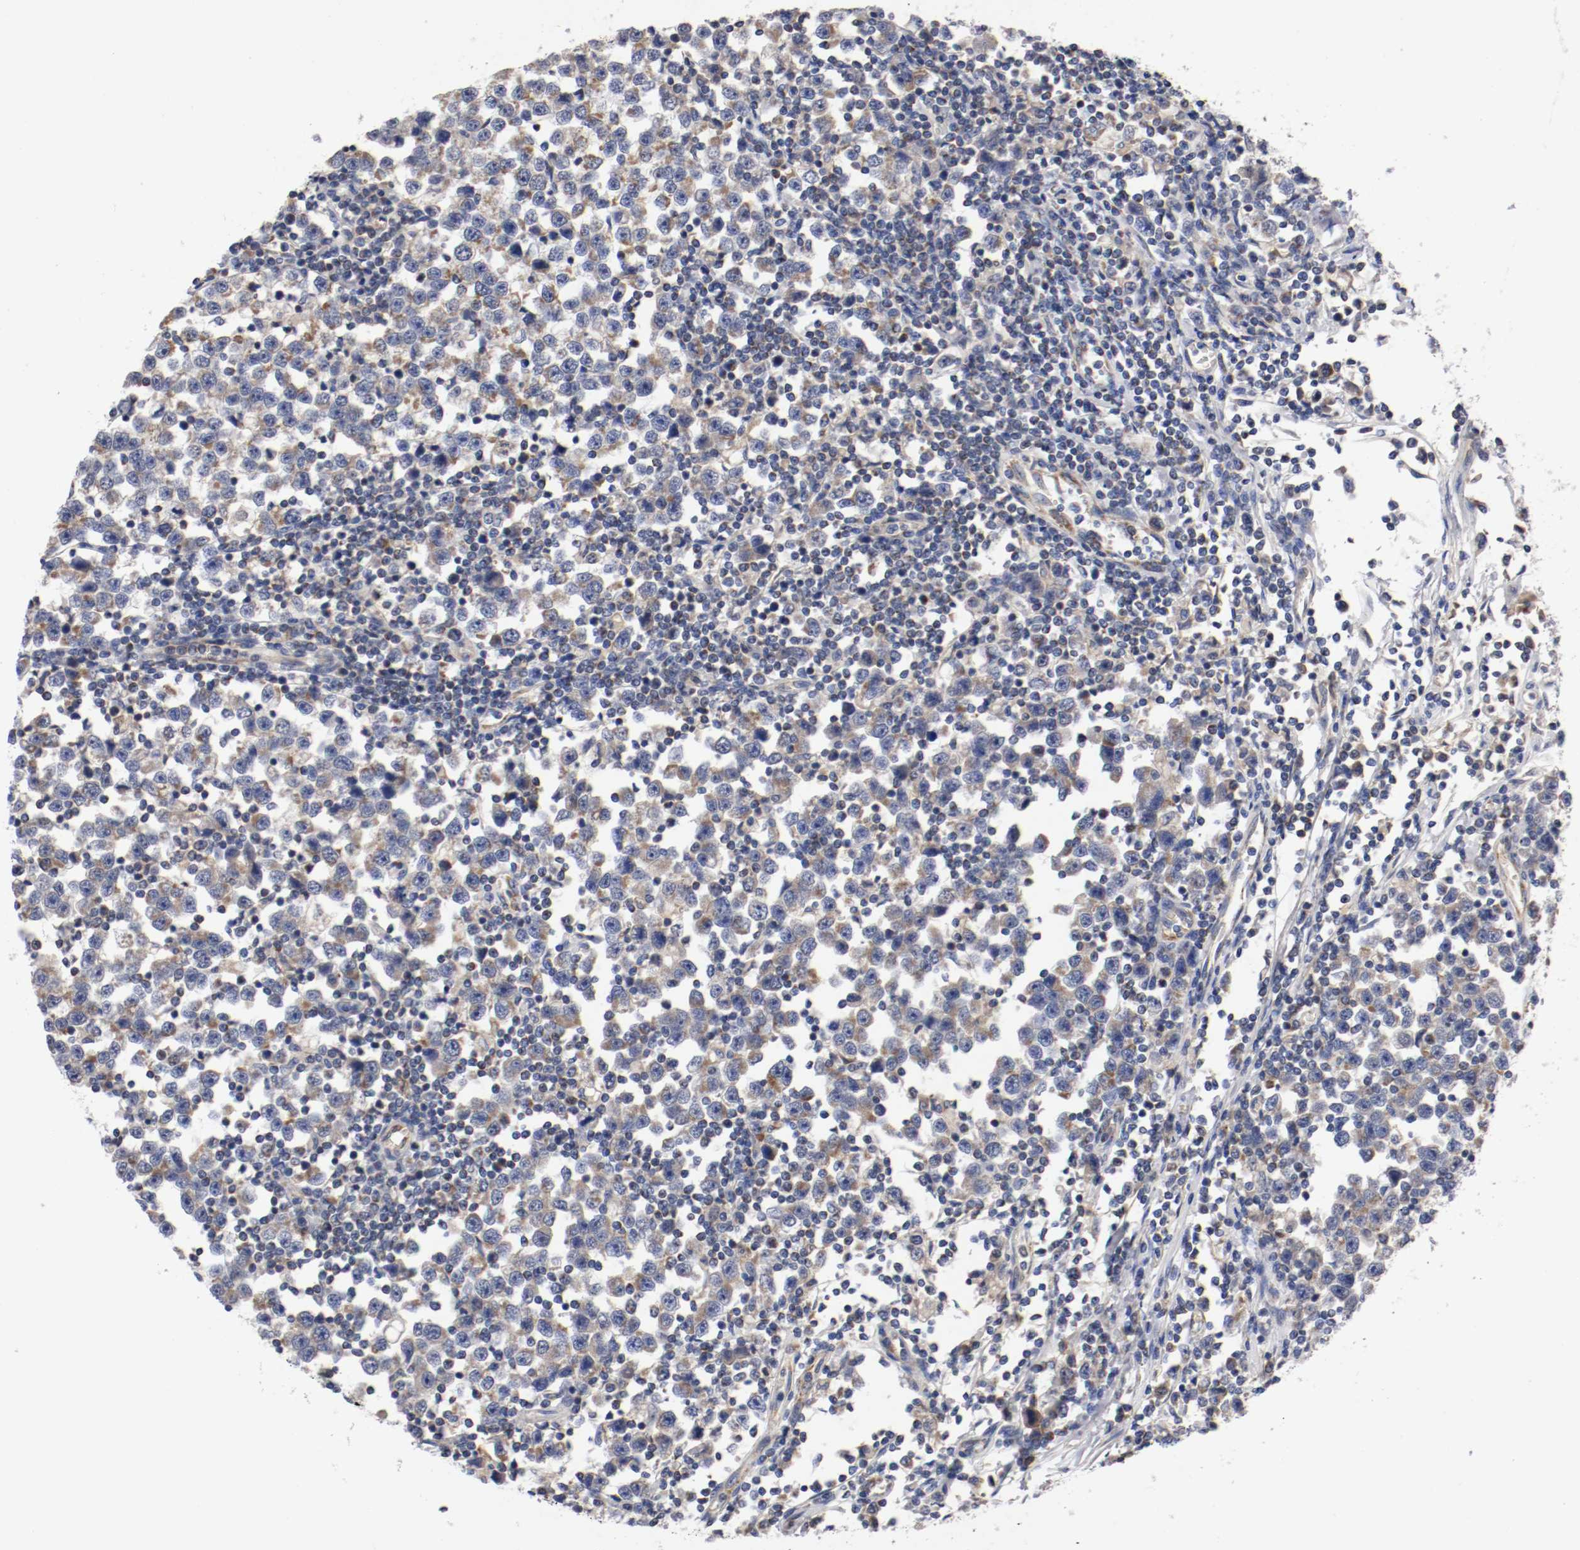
{"staining": {"intensity": "weak", "quantity": "25%-75%", "location": "cytoplasmic/membranous"}, "tissue": "testis cancer", "cell_type": "Tumor cells", "image_type": "cancer", "snomed": [{"axis": "morphology", "description": "Seminoma, NOS"}, {"axis": "topography", "description": "Testis"}], "caption": "High-power microscopy captured an immunohistochemistry (IHC) micrograph of seminoma (testis), revealing weak cytoplasmic/membranous positivity in approximately 25%-75% of tumor cells.", "gene": "PCSK6", "patient": {"sex": "male", "age": 43}}